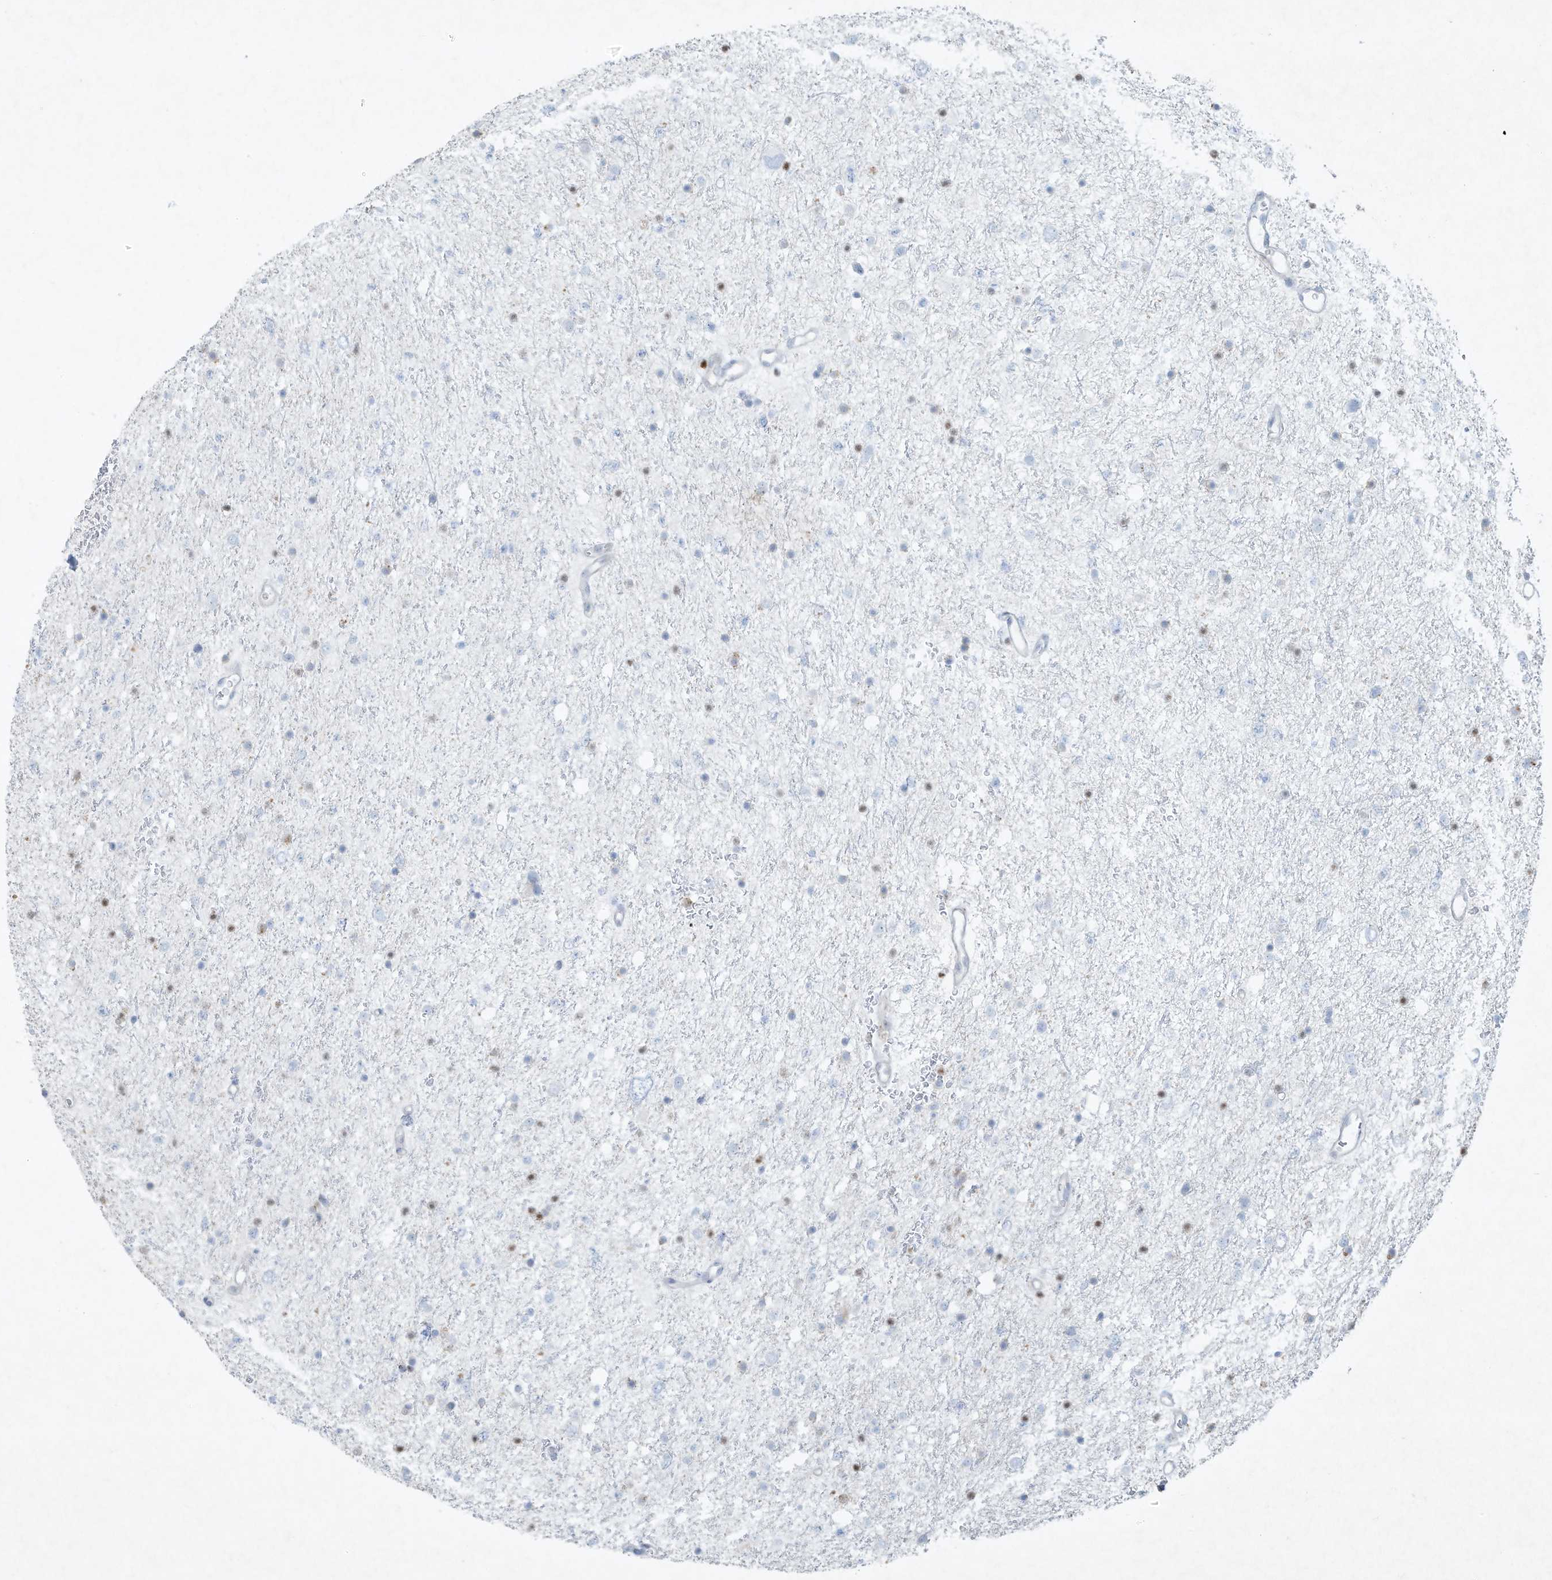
{"staining": {"intensity": "negative", "quantity": "none", "location": "none"}, "tissue": "glioma", "cell_type": "Tumor cells", "image_type": "cancer", "snomed": [{"axis": "morphology", "description": "Glioma, malignant, Low grade"}, {"axis": "topography", "description": "Brain"}], "caption": "The immunohistochemistry histopathology image has no significant staining in tumor cells of low-grade glioma (malignant) tissue.", "gene": "TUBE1", "patient": {"sex": "female", "age": 37}}